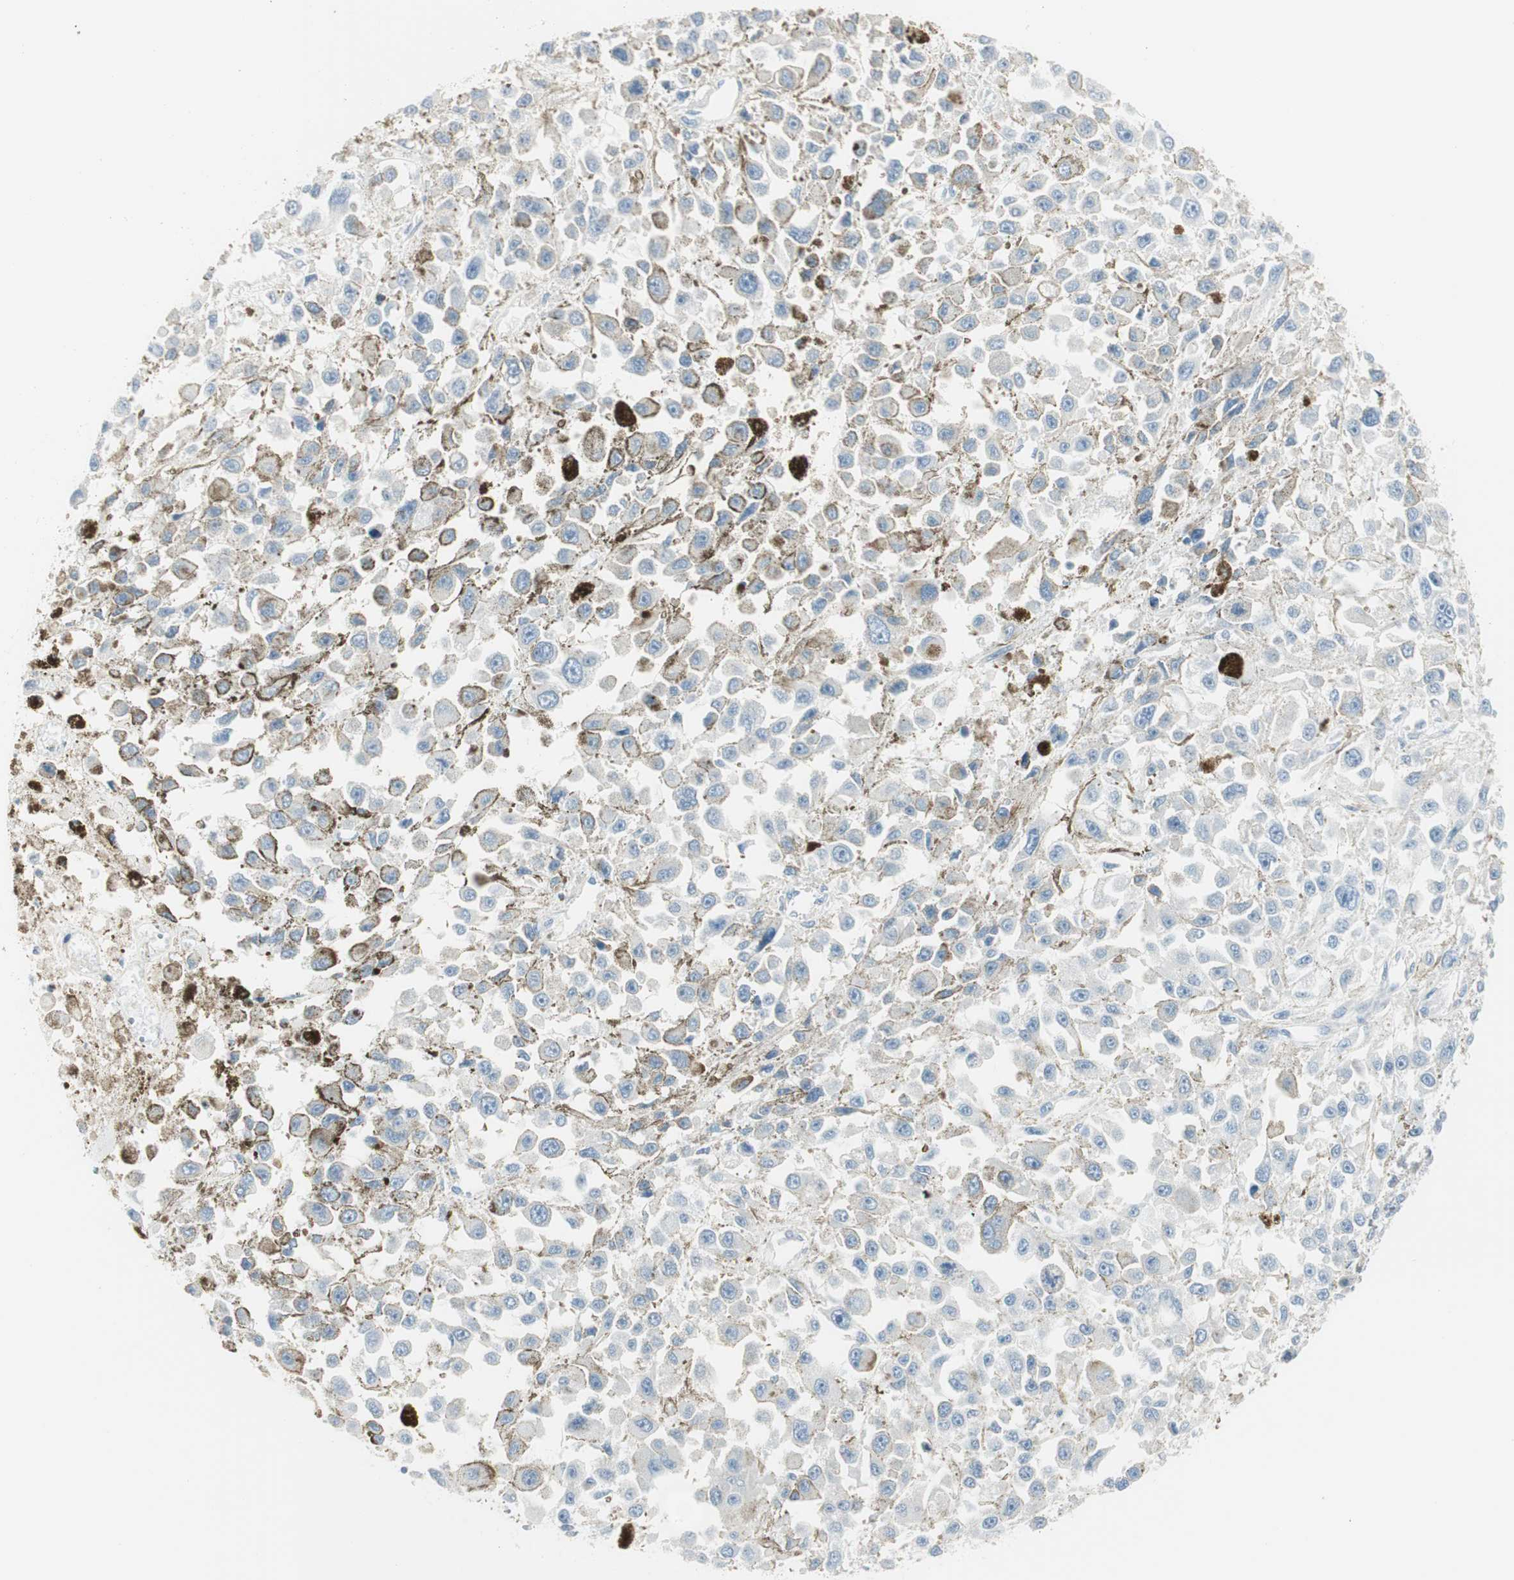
{"staining": {"intensity": "negative", "quantity": "none", "location": "none"}, "tissue": "melanoma", "cell_type": "Tumor cells", "image_type": "cancer", "snomed": [{"axis": "morphology", "description": "Malignant melanoma, Metastatic site"}, {"axis": "topography", "description": "Lymph node"}], "caption": "Tumor cells are negative for protein expression in human melanoma.", "gene": "CACNA2D1", "patient": {"sex": "male", "age": 59}}